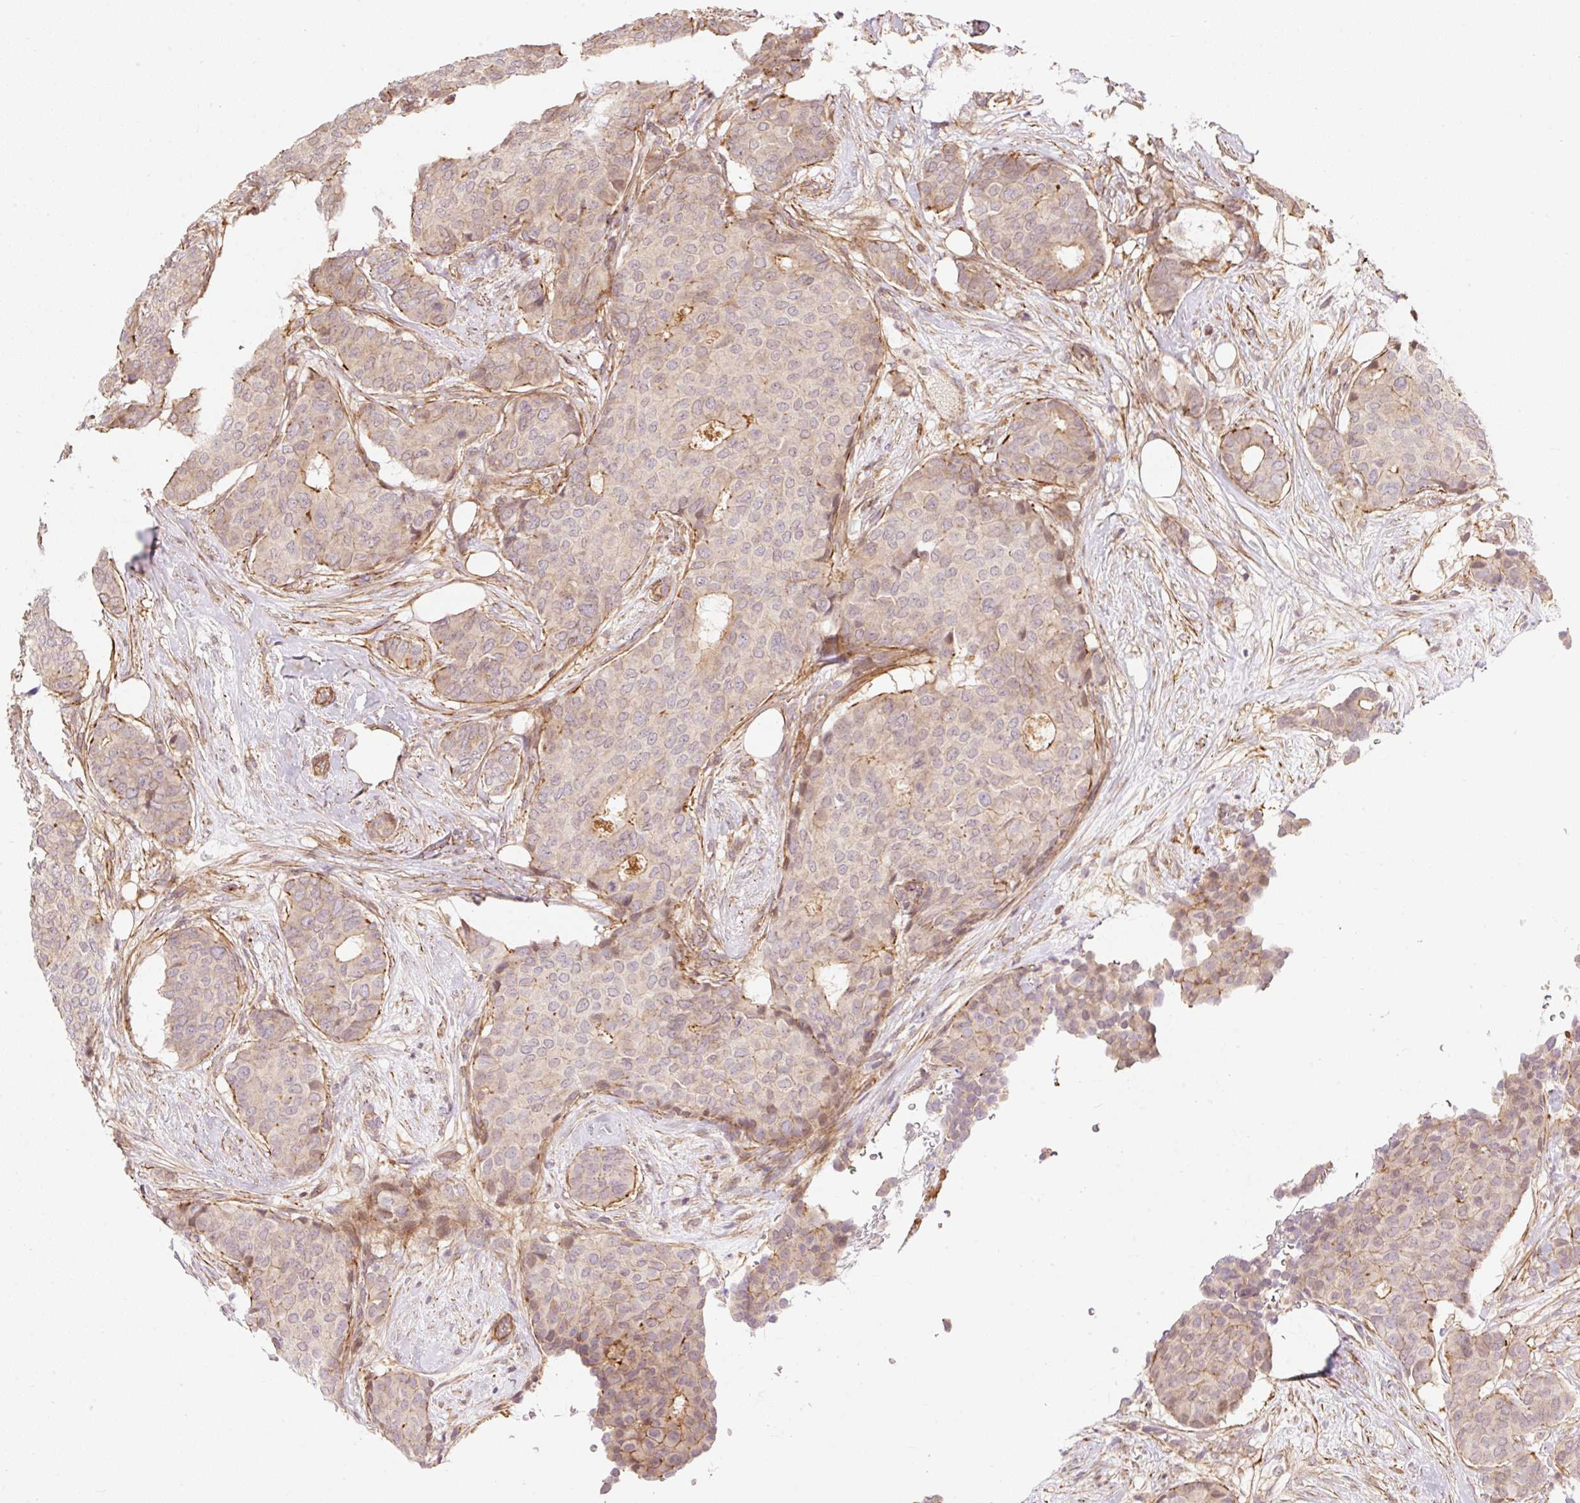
{"staining": {"intensity": "weak", "quantity": ">75%", "location": "cytoplasmic/membranous"}, "tissue": "breast cancer", "cell_type": "Tumor cells", "image_type": "cancer", "snomed": [{"axis": "morphology", "description": "Duct carcinoma"}, {"axis": "topography", "description": "Breast"}], "caption": "Immunohistochemical staining of breast intraductal carcinoma reveals weak cytoplasmic/membranous protein expression in approximately >75% of tumor cells.", "gene": "EMC10", "patient": {"sex": "female", "age": 75}}